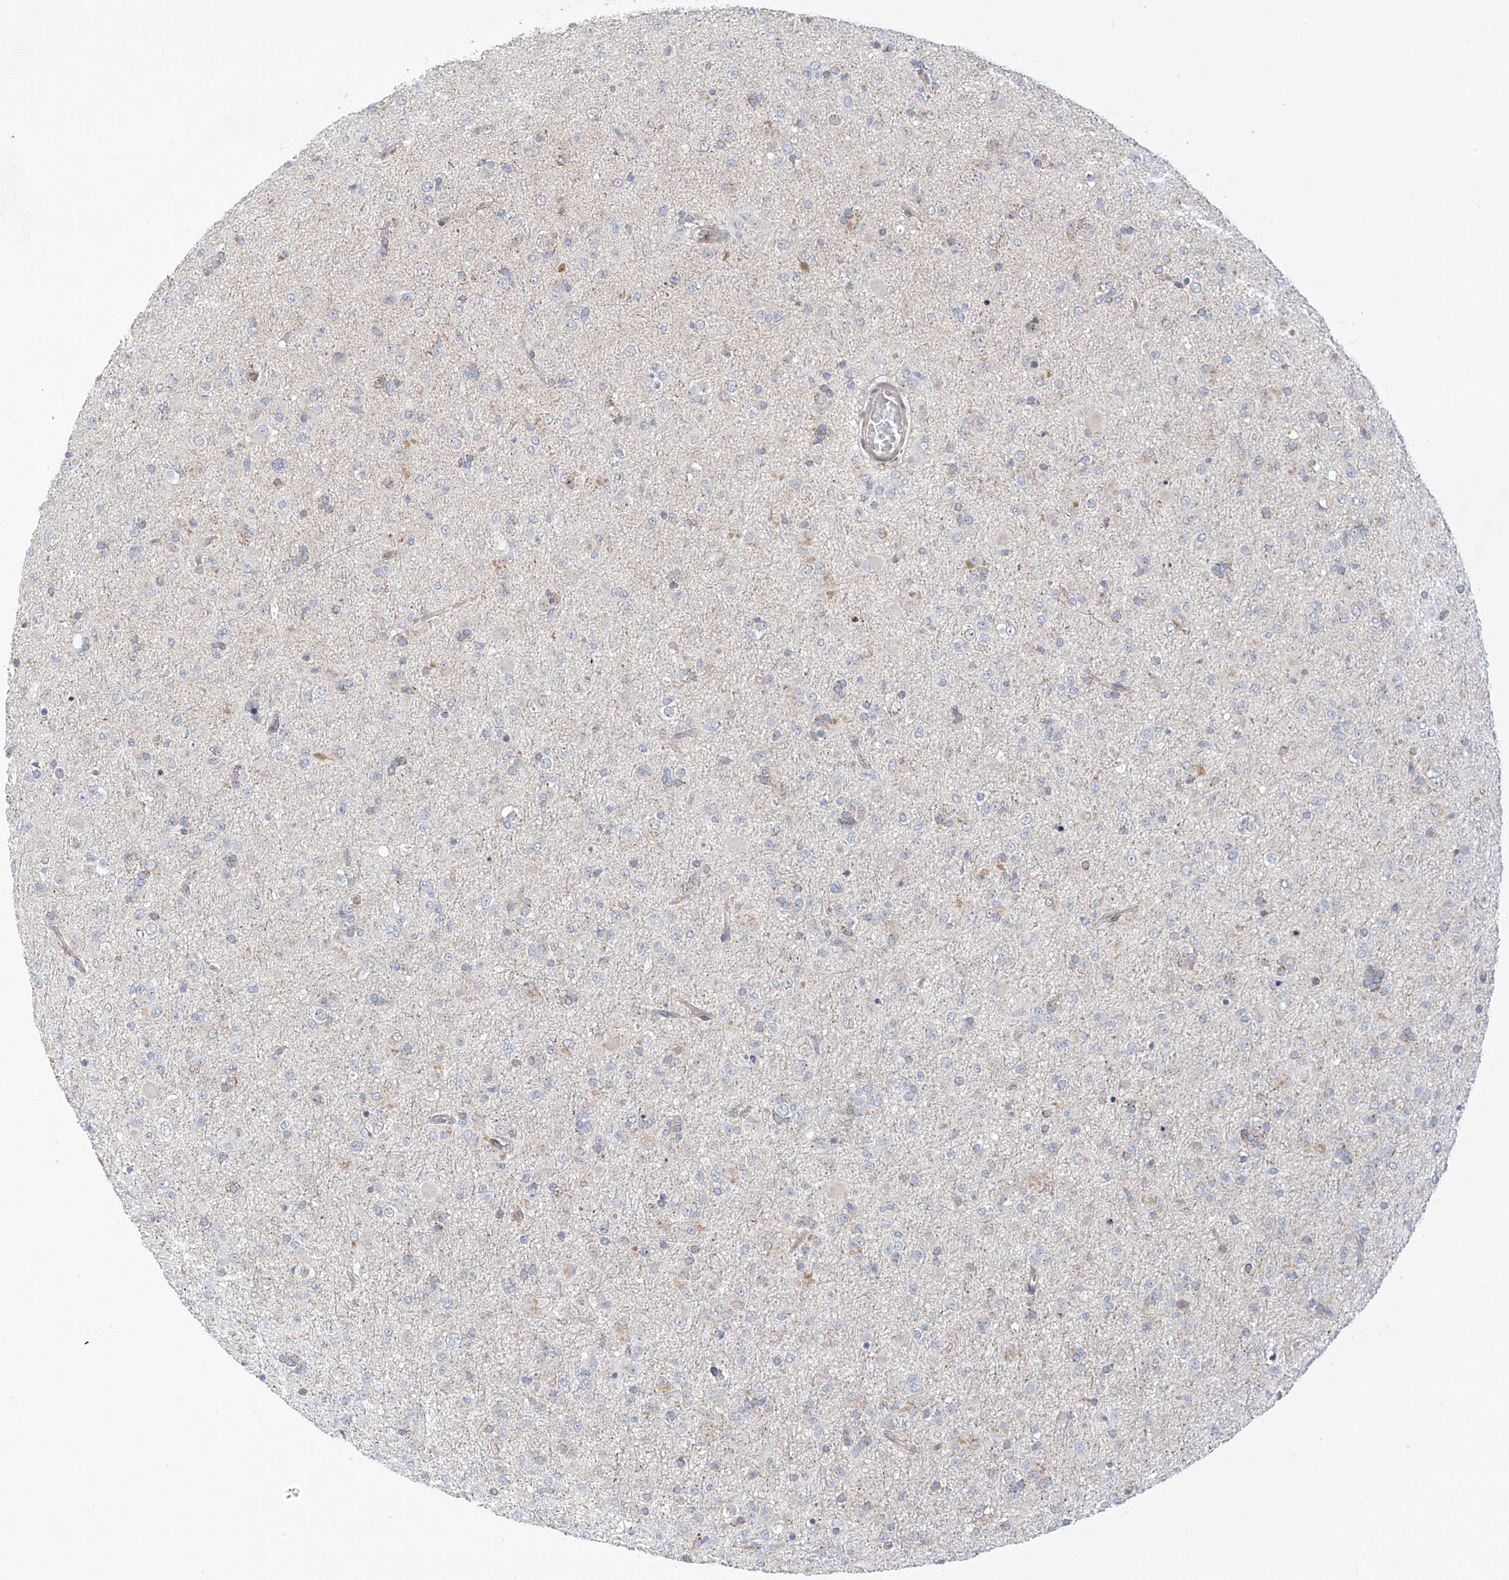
{"staining": {"intensity": "negative", "quantity": "none", "location": "none"}, "tissue": "glioma", "cell_type": "Tumor cells", "image_type": "cancer", "snomed": [{"axis": "morphology", "description": "Glioma, malignant, Low grade"}, {"axis": "topography", "description": "Brain"}], "caption": "A high-resolution photomicrograph shows immunohistochemistry staining of glioma, which shows no significant positivity in tumor cells.", "gene": "METTL18", "patient": {"sex": "male", "age": 65}}